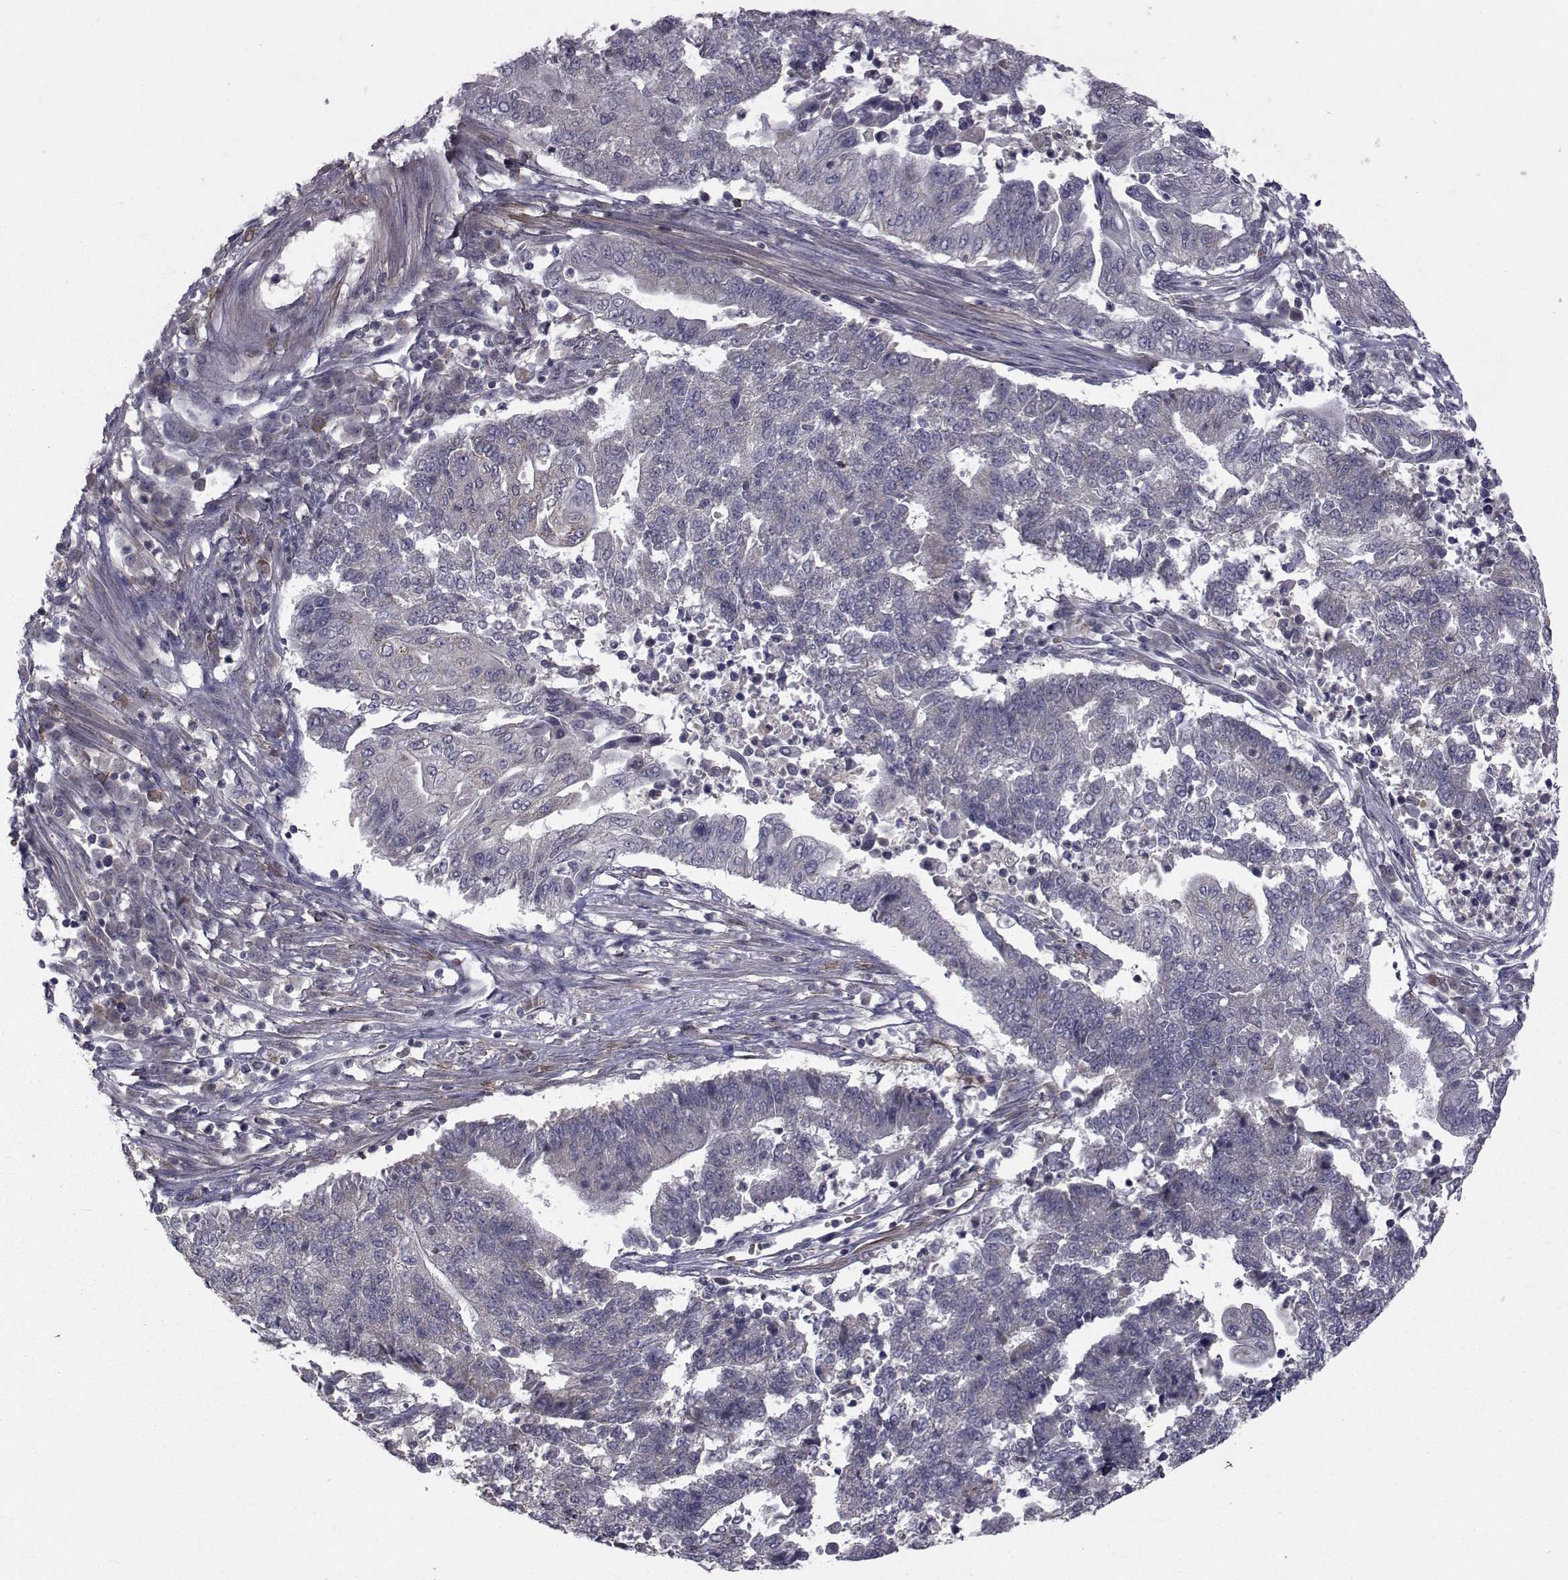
{"staining": {"intensity": "negative", "quantity": "none", "location": "none"}, "tissue": "endometrial cancer", "cell_type": "Tumor cells", "image_type": "cancer", "snomed": [{"axis": "morphology", "description": "Adenocarcinoma, NOS"}, {"axis": "topography", "description": "Uterus"}, {"axis": "topography", "description": "Endometrium"}], "caption": "Adenocarcinoma (endometrial) stained for a protein using immunohistochemistry (IHC) exhibits no positivity tumor cells.", "gene": "FDXR", "patient": {"sex": "female", "age": 54}}